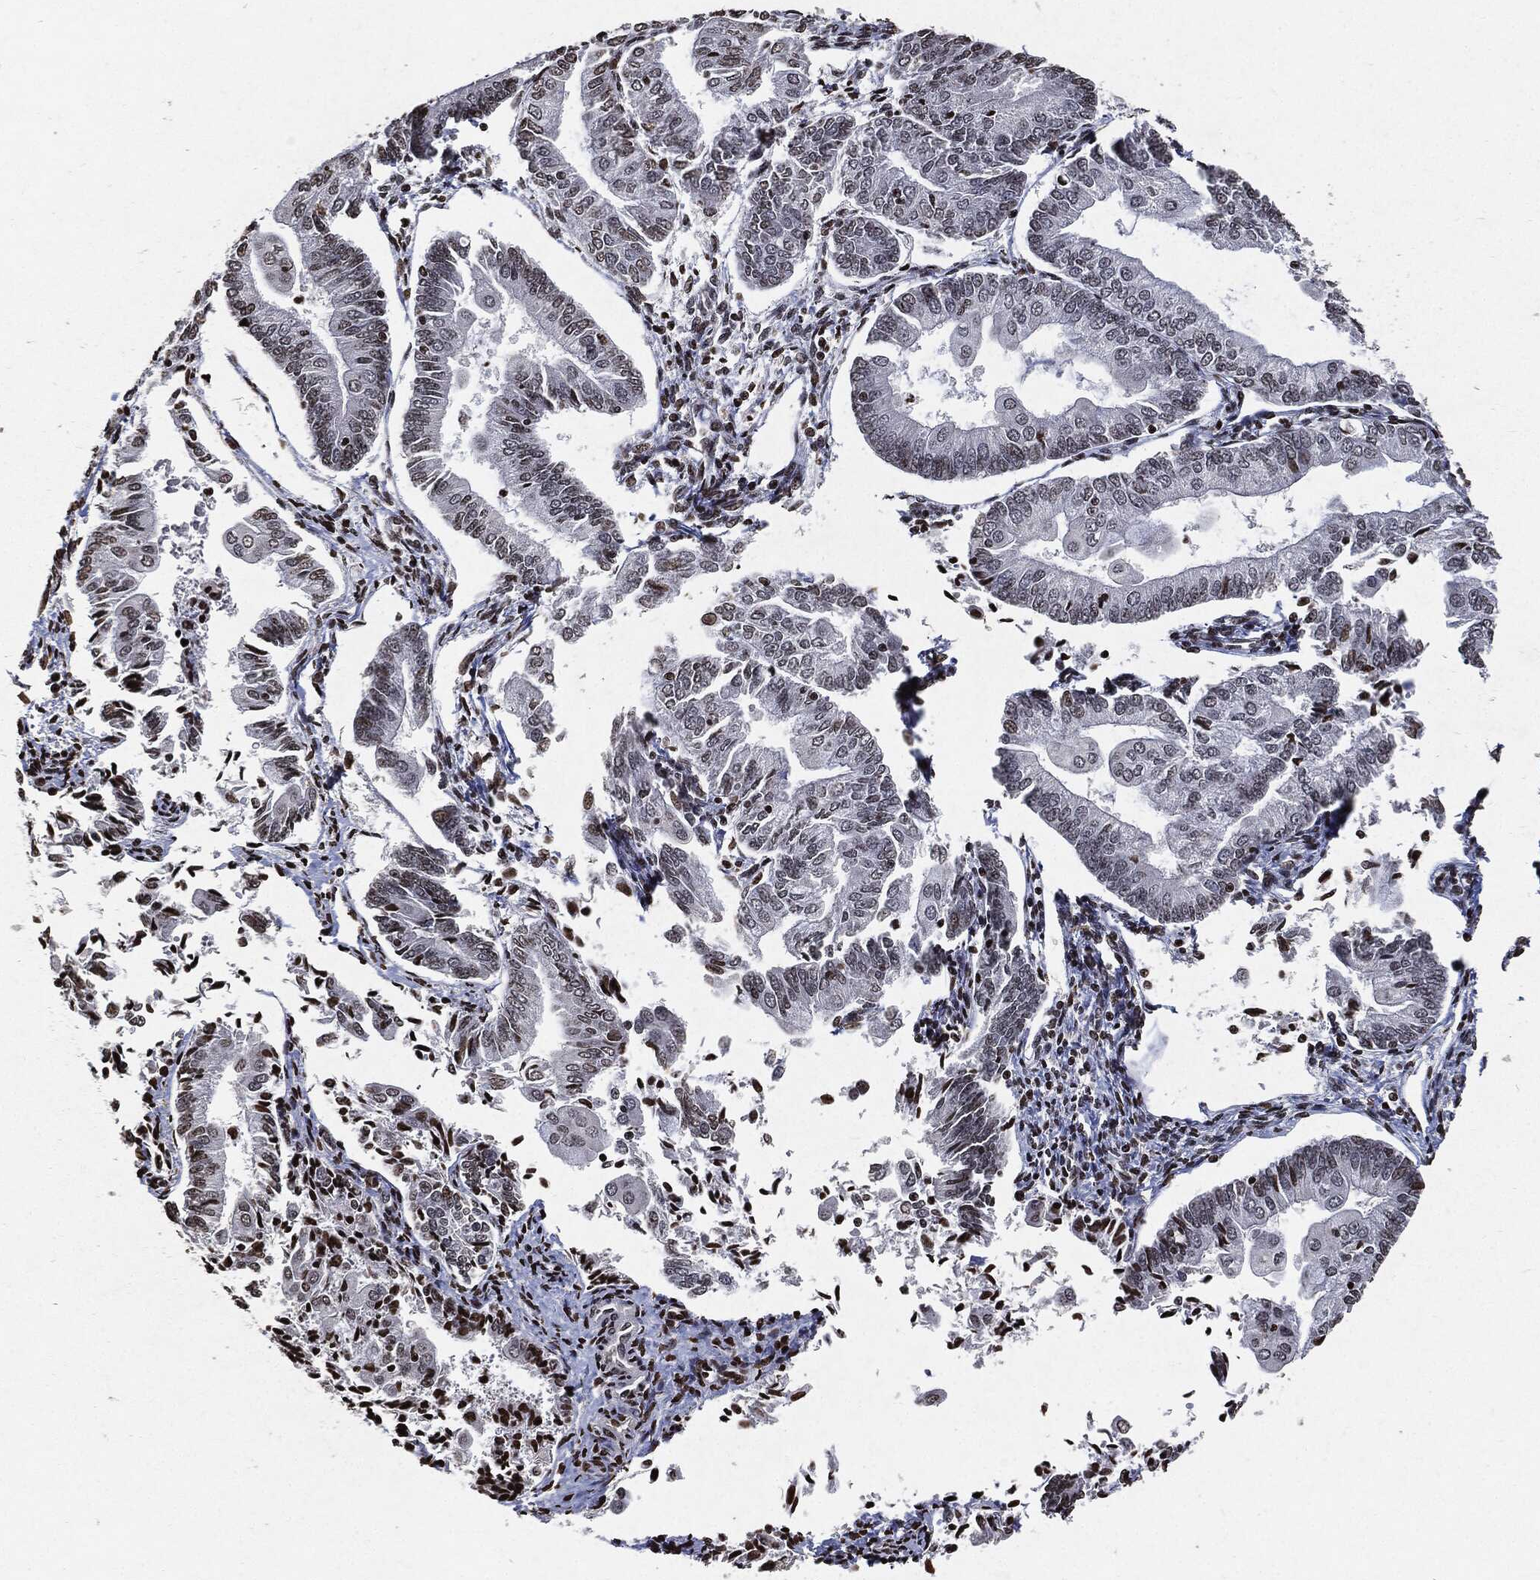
{"staining": {"intensity": "moderate", "quantity": "<25%", "location": "nuclear"}, "tissue": "endometrial cancer", "cell_type": "Tumor cells", "image_type": "cancer", "snomed": [{"axis": "morphology", "description": "Adenocarcinoma, NOS"}, {"axis": "topography", "description": "Endometrium"}], "caption": "Tumor cells exhibit moderate nuclear positivity in approximately <25% of cells in endometrial cancer (adenocarcinoma).", "gene": "JUN", "patient": {"sex": "female", "age": 56}}